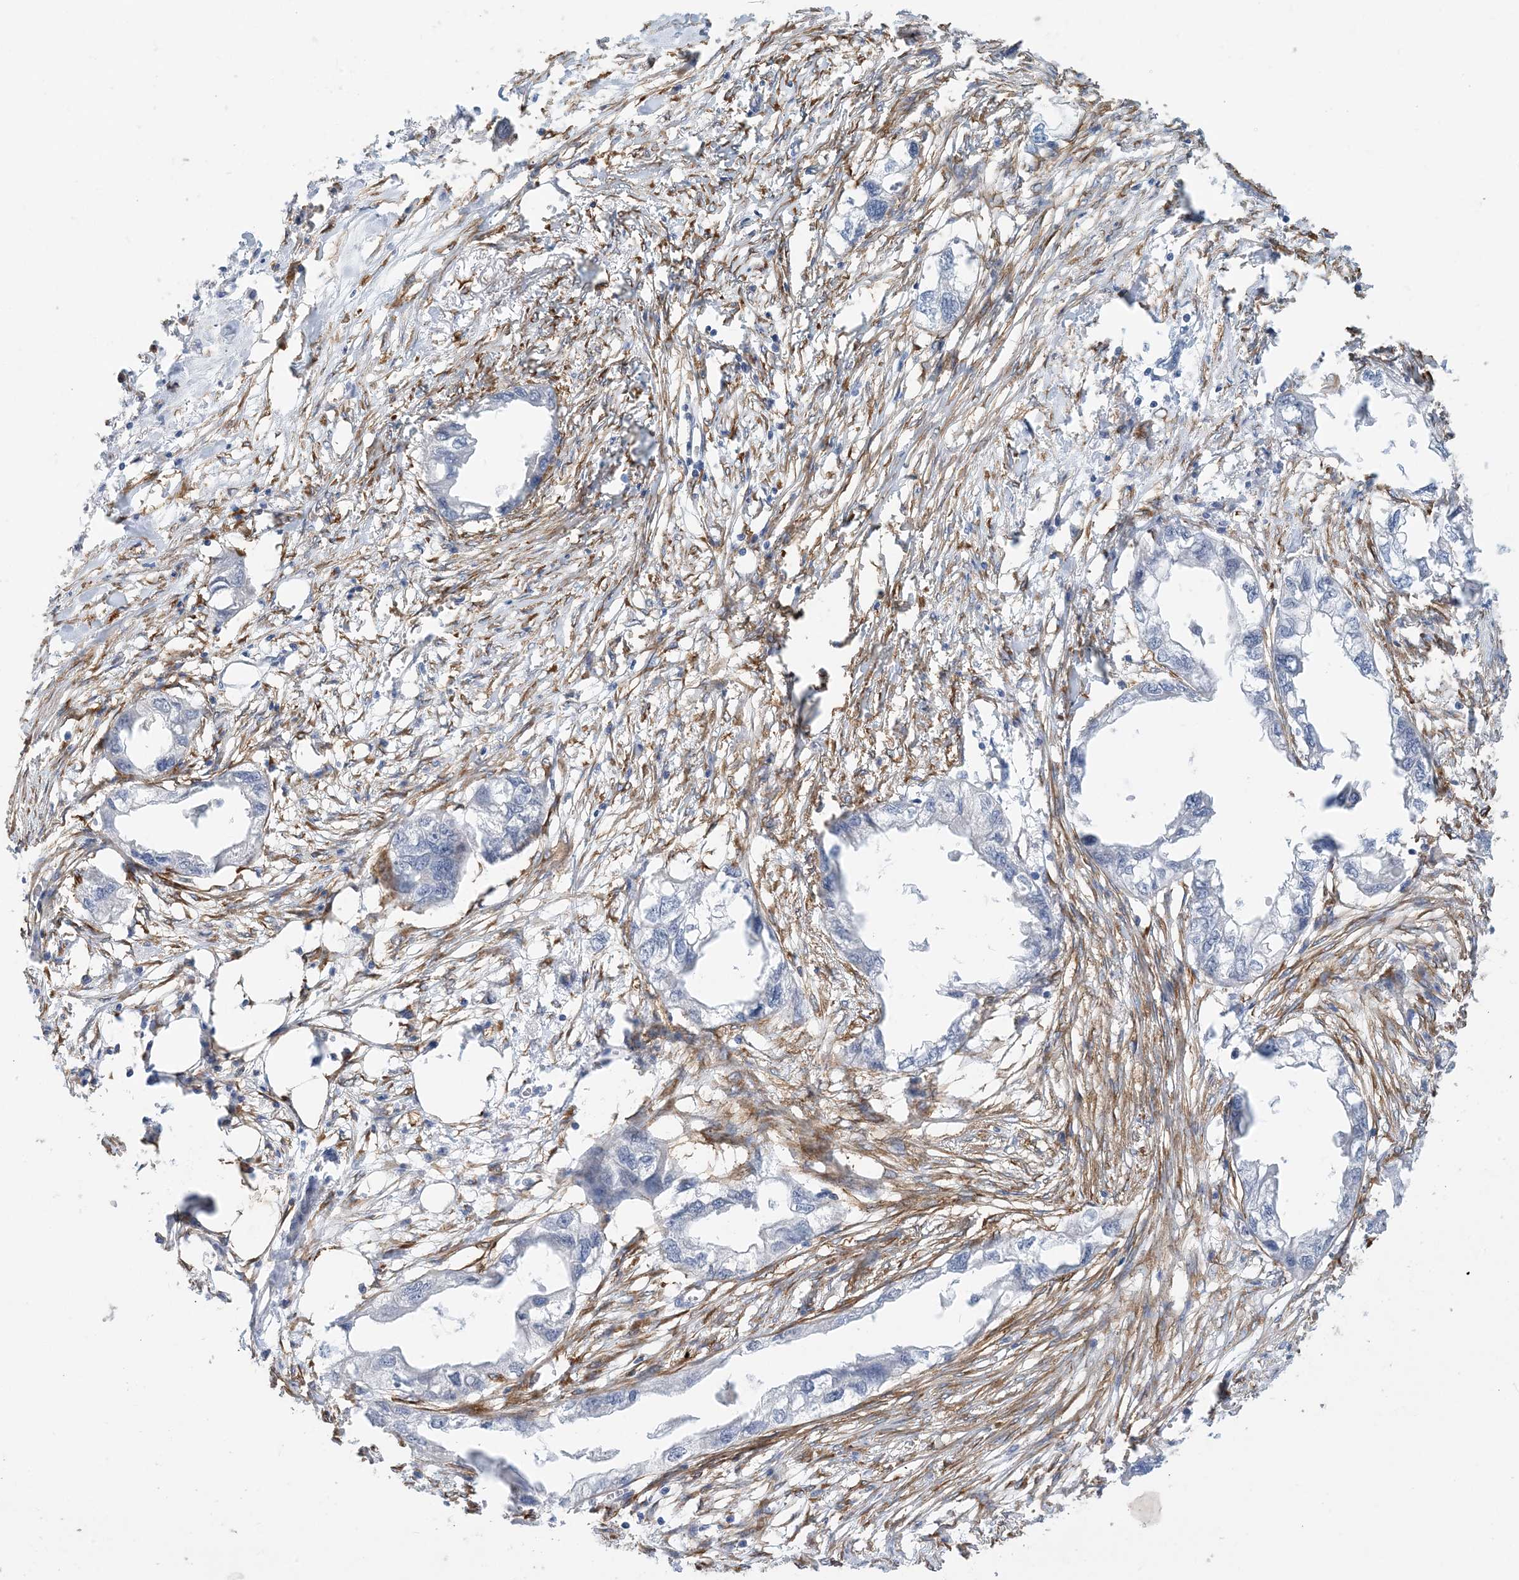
{"staining": {"intensity": "negative", "quantity": "none", "location": "none"}, "tissue": "endometrial cancer", "cell_type": "Tumor cells", "image_type": "cancer", "snomed": [{"axis": "morphology", "description": "Adenocarcinoma, NOS"}, {"axis": "morphology", "description": "Adenocarcinoma, metastatic, NOS"}, {"axis": "topography", "description": "Adipose tissue"}, {"axis": "topography", "description": "Endometrium"}], "caption": "Micrograph shows no significant protein expression in tumor cells of metastatic adenocarcinoma (endometrial).", "gene": "EIF2A", "patient": {"sex": "female", "age": 67}}